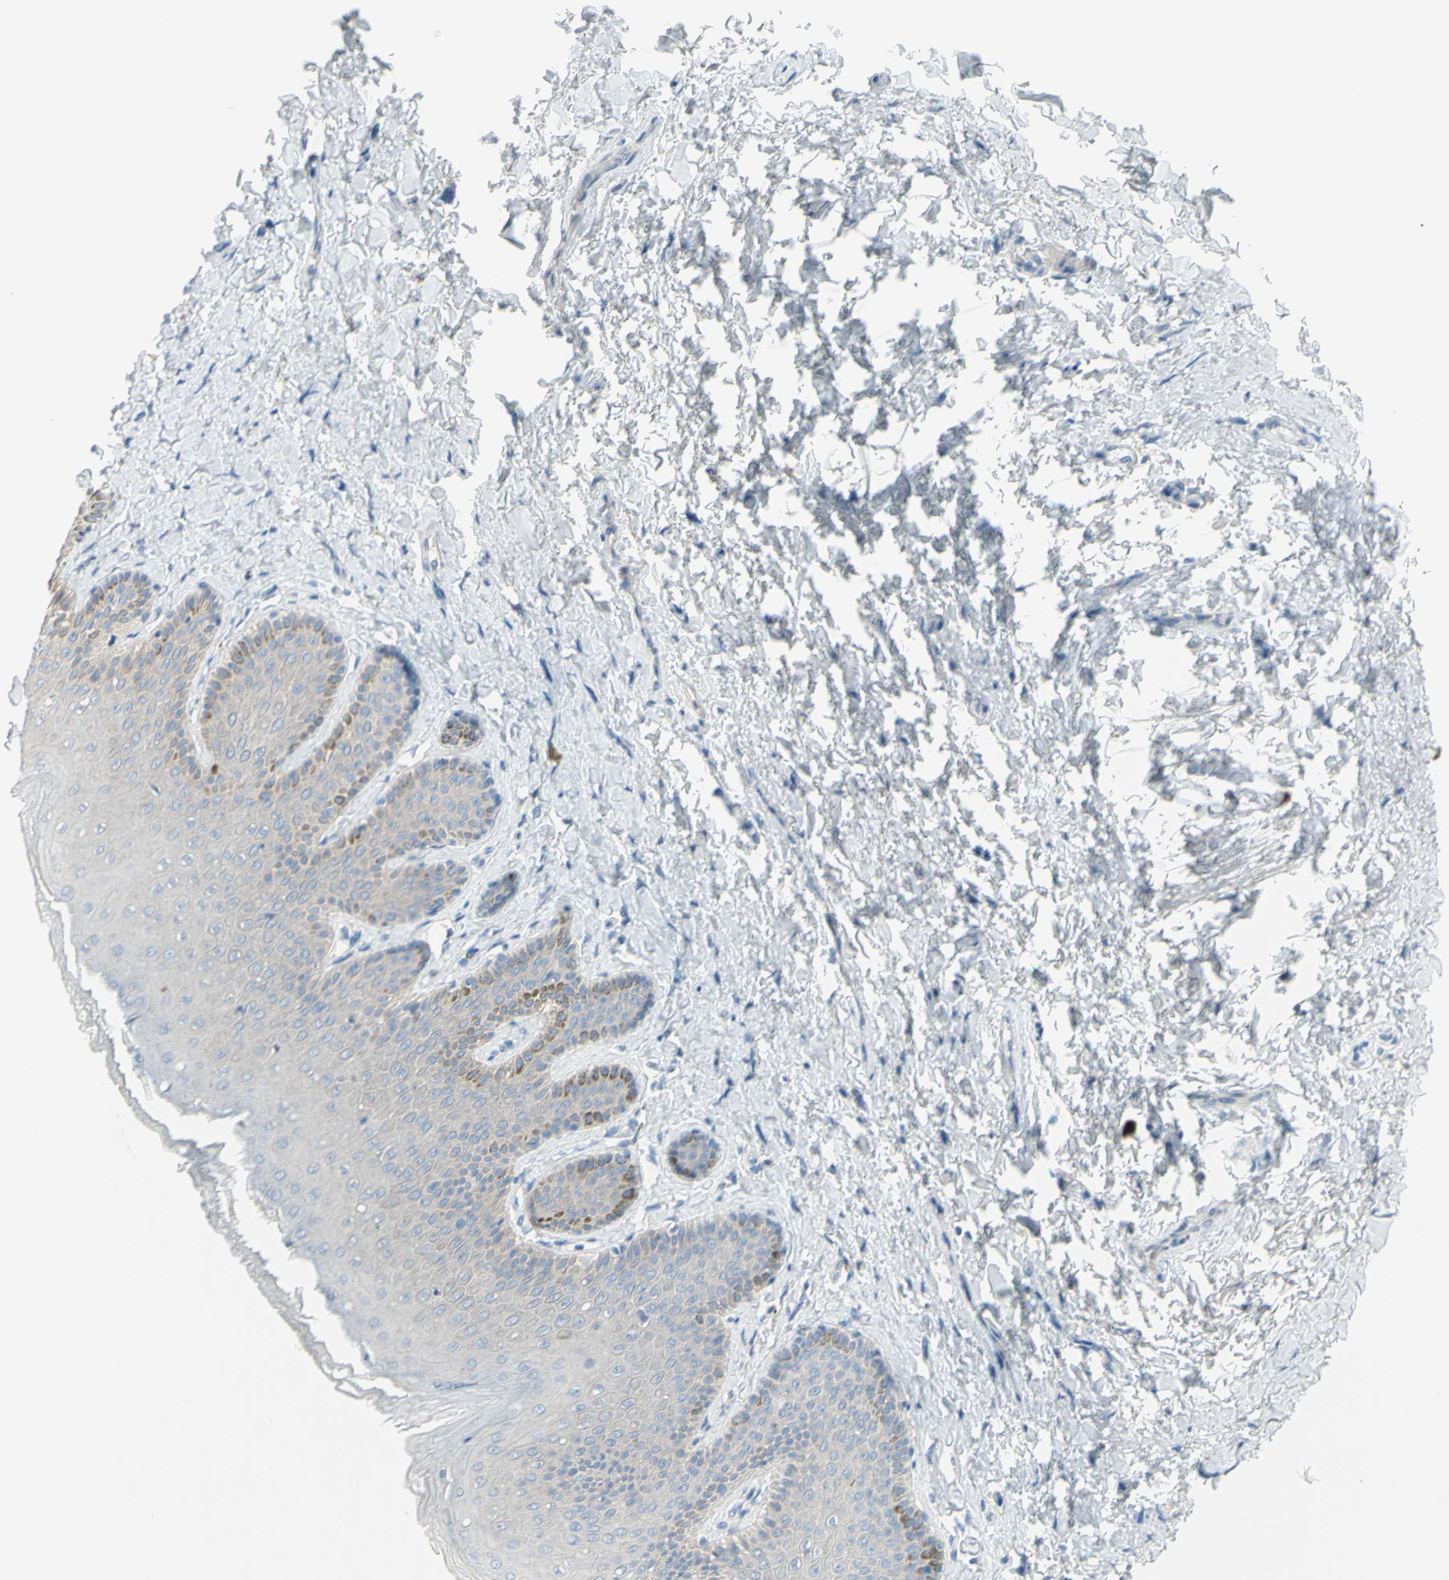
{"staining": {"intensity": "weak", "quantity": "25%-75%", "location": "cytoplasmic/membranous"}, "tissue": "skin", "cell_type": "Epidermal cells", "image_type": "normal", "snomed": [{"axis": "morphology", "description": "Normal tissue, NOS"}, {"axis": "topography", "description": "Anal"}], "caption": "Protein expression analysis of unremarkable human skin reveals weak cytoplasmic/membranous positivity in approximately 25%-75% of epidermal cells.", "gene": "MUC1", "patient": {"sex": "male", "age": 69}}